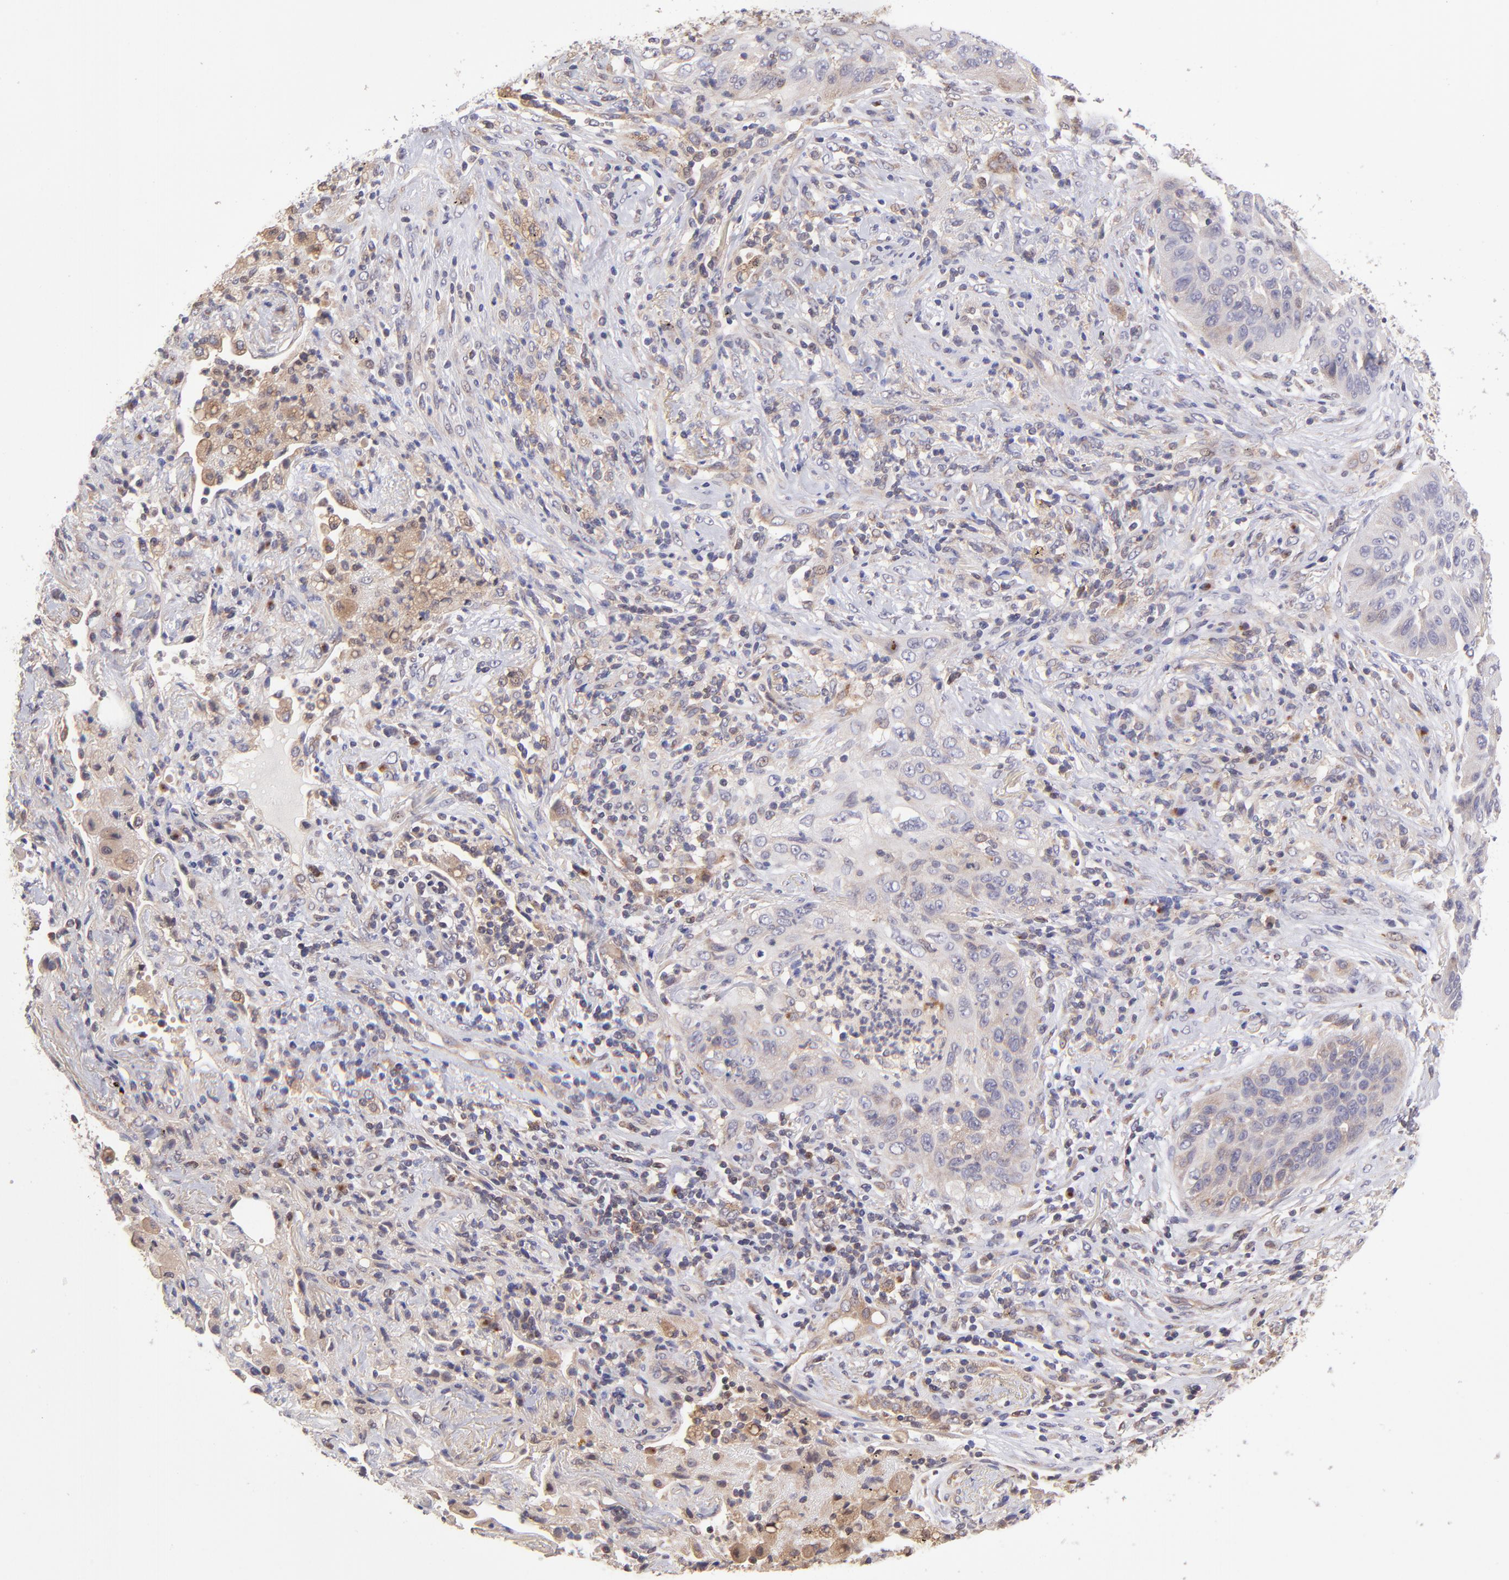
{"staining": {"intensity": "weak", "quantity": "25%-75%", "location": "cytoplasmic/membranous"}, "tissue": "lung cancer", "cell_type": "Tumor cells", "image_type": "cancer", "snomed": [{"axis": "morphology", "description": "Squamous cell carcinoma, NOS"}, {"axis": "topography", "description": "Lung"}], "caption": "The image demonstrates a brown stain indicating the presence of a protein in the cytoplasmic/membranous of tumor cells in lung squamous cell carcinoma.", "gene": "NSF", "patient": {"sex": "female", "age": 67}}